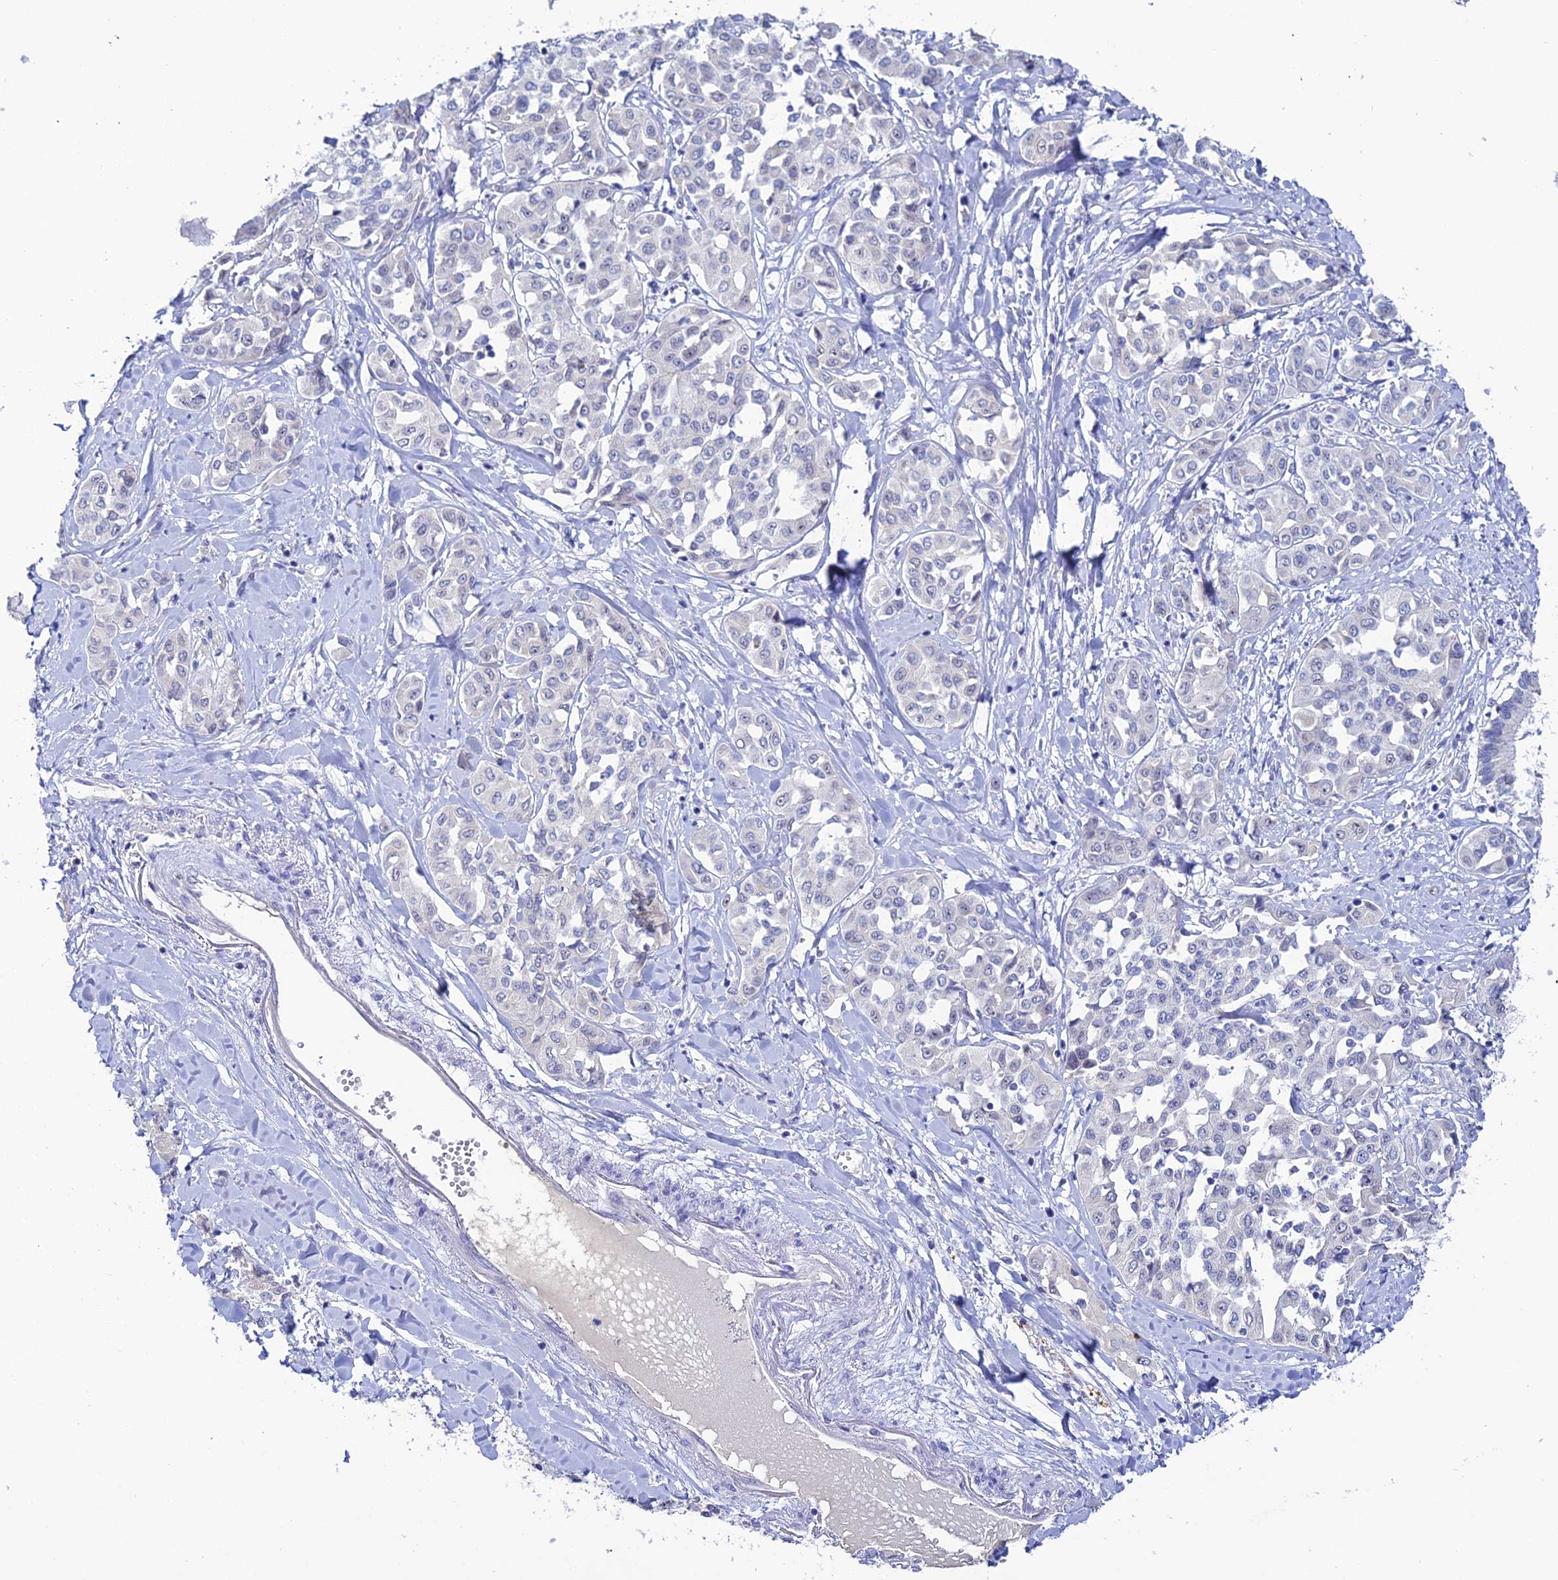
{"staining": {"intensity": "negative", "quantity": "none", "location": "none"}, "tissue": "liver cancer", "cell_type": "Tumor cells", "image_type": "cancer", "snomed": [{"axis": "morphology", "description": "Cholangiocarcinoma"}, {"axis": "topography", "description": "Liver"}], "caption": "The IHC image has no significant staining in tumor cells of cholangiocarcinoma (liver) tissue.", "gene": "PLPP4", "patient": {"sex": "female", "age": 77}}